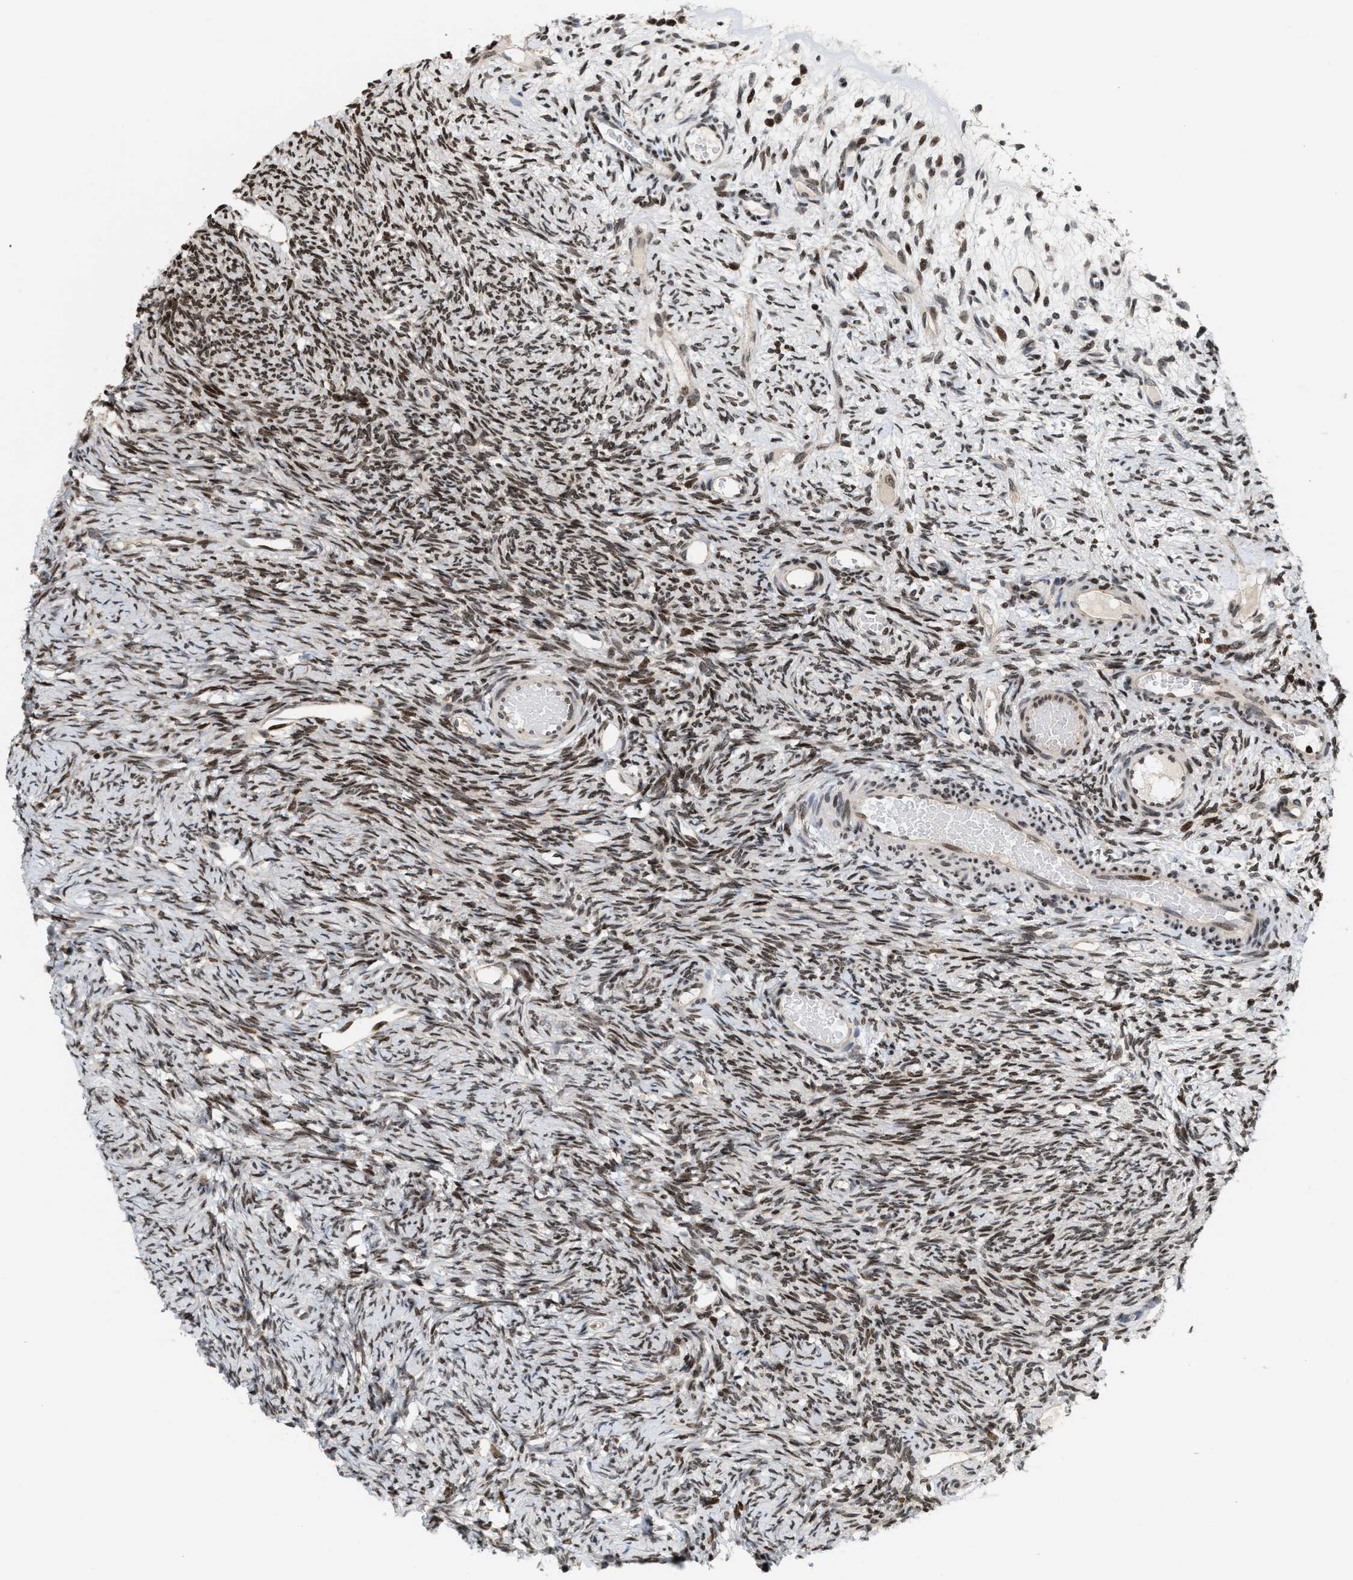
{"staining": {"intensity": "moderate", "quantity": ">75%", "location": "nuclear"}, "tissue": "ovary", "cell_type": "Ovarian stroma cells", "image_type": "normal", "snomed": [{"axis": "morphology", "description": "Normal tissue, NOS"}, {"axis": "topography", "description": "Ovary"}], "caption": "Approximately >75% of ovarian stroma cells in normal ovary reveal moderate nuclear protein positivity as visualized by brown immunohistochemical staining.", "gene": "PDZD2", "patient": {"sex": "female", "age": 33}}